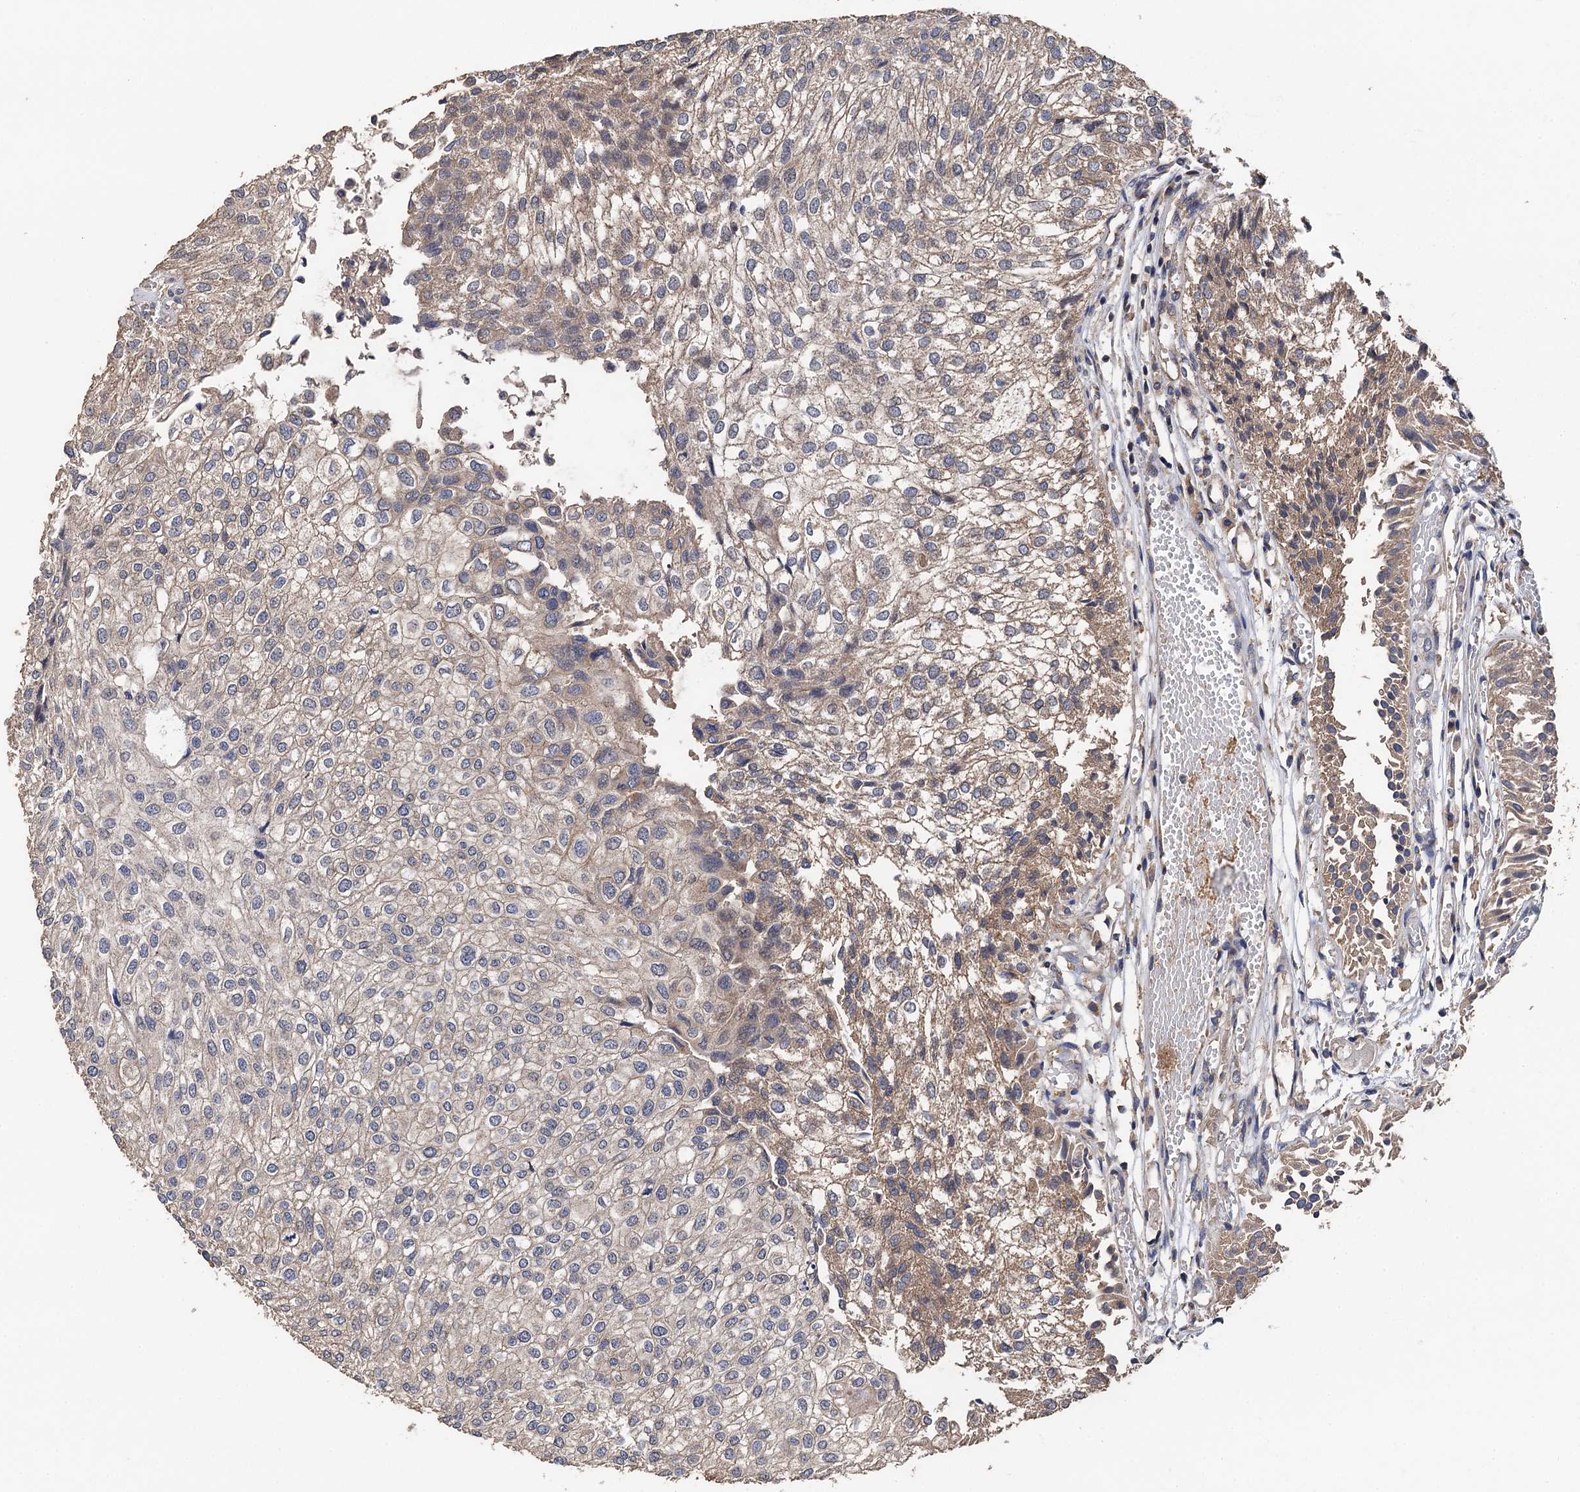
{"staining": {"intensity": "weak", "quantity": "25%-75%", "location": "cytoplasmic/membranous"}, "tissue": "urothelial cancer", "cell_type": "Tumor cells", "image_type": "cancer", "snomed": [{"axis": "morphology", "description": "Urothelial carcinoma, Low grade"}, {"axis": "topography", "description": "Urinary bladder"}], "caption": "Immunohistochemical staining of human urothelial cancer demonstrates weak cytoplasmic/membranous protein staining in approximately 25%-75% of tumor cells. (DAB IHC, brown staining for protein, blue staining for nuclei).", "gene": "PPTC7", "patient": {"sex": "female", "age": 89}}